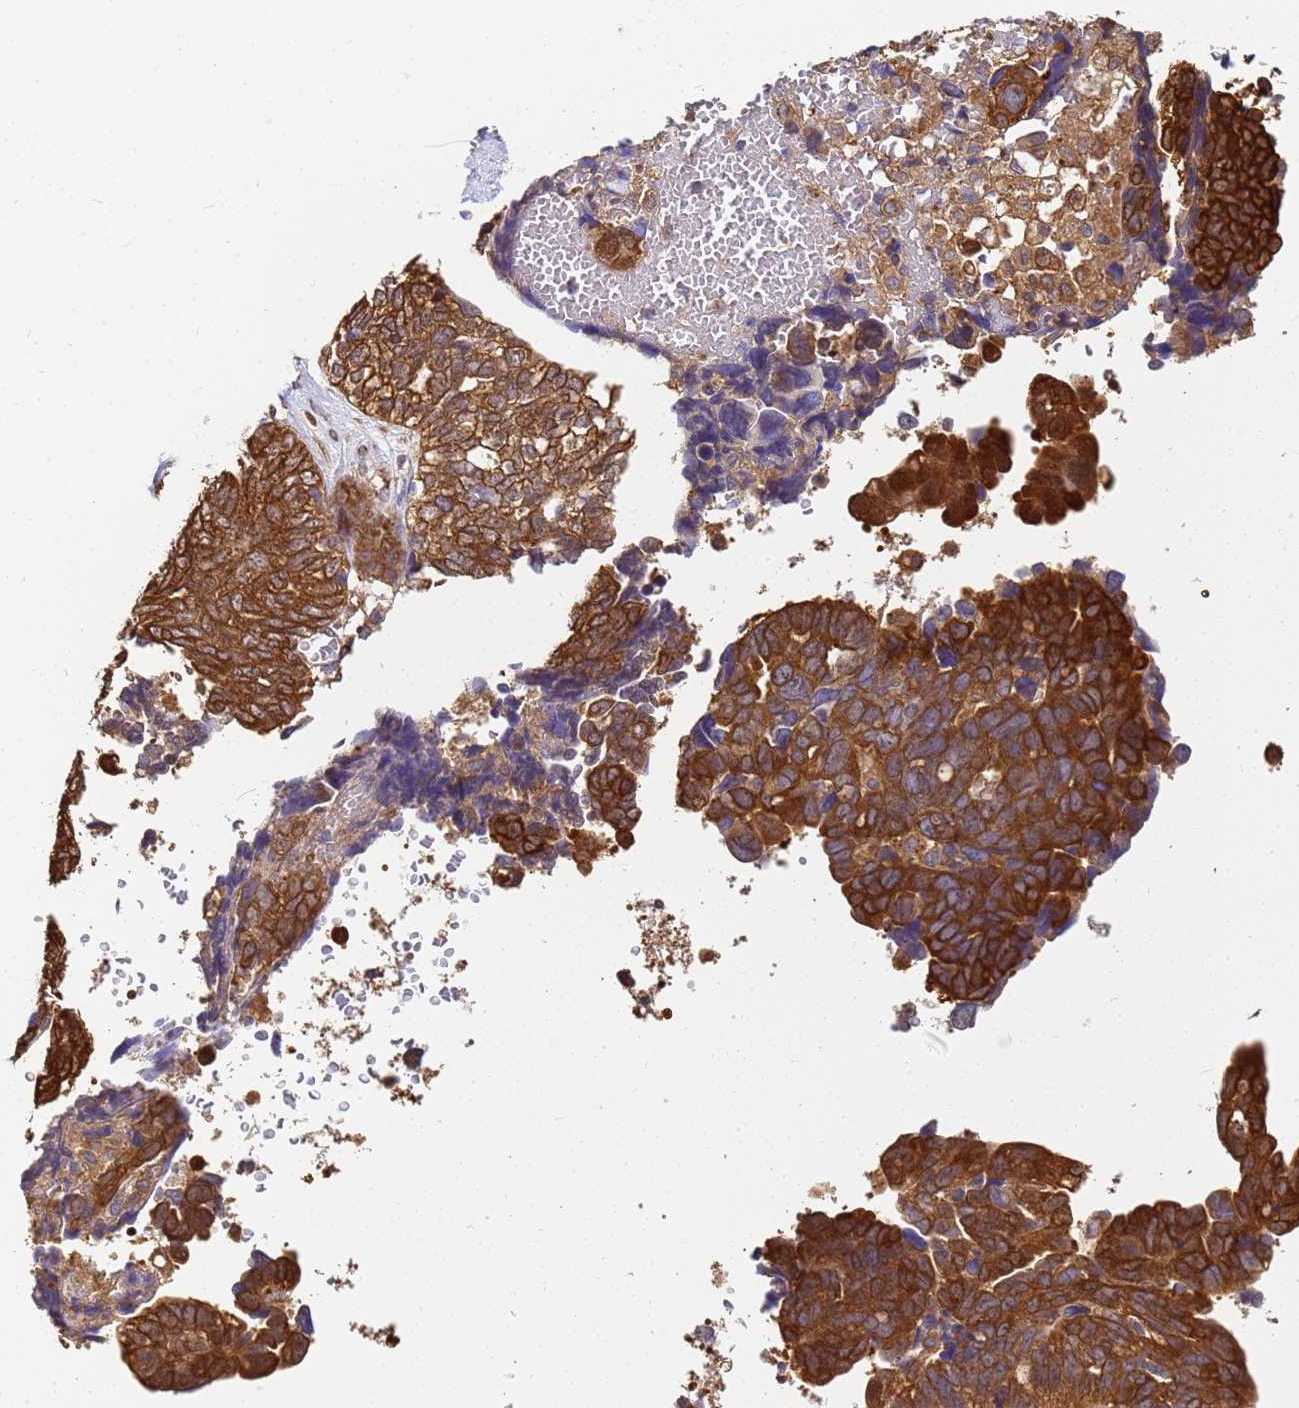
{"staining": {"intensity": "strong", "quantity": ">75%", "location": "cytoplasmic/membranous"}, "tissue": "ovarian cancer", "cell_type": "Tumor cells", "image_type": "cancer", "snomed": [{"axis": "morphology", "description": "Cystadenocarcinoma, serous, NOS"}, {"axis": "topography", "description": "Ovary"}], "caption": "Approximately >75% of tumor cells in human ovarian cancer demonstrate strong cytoplasmic/membranous protein staining as visualized by brown immunohistochemical staining.", "gene": "NME1-NME2", "patient": {"sex": "female", "age": 79}}